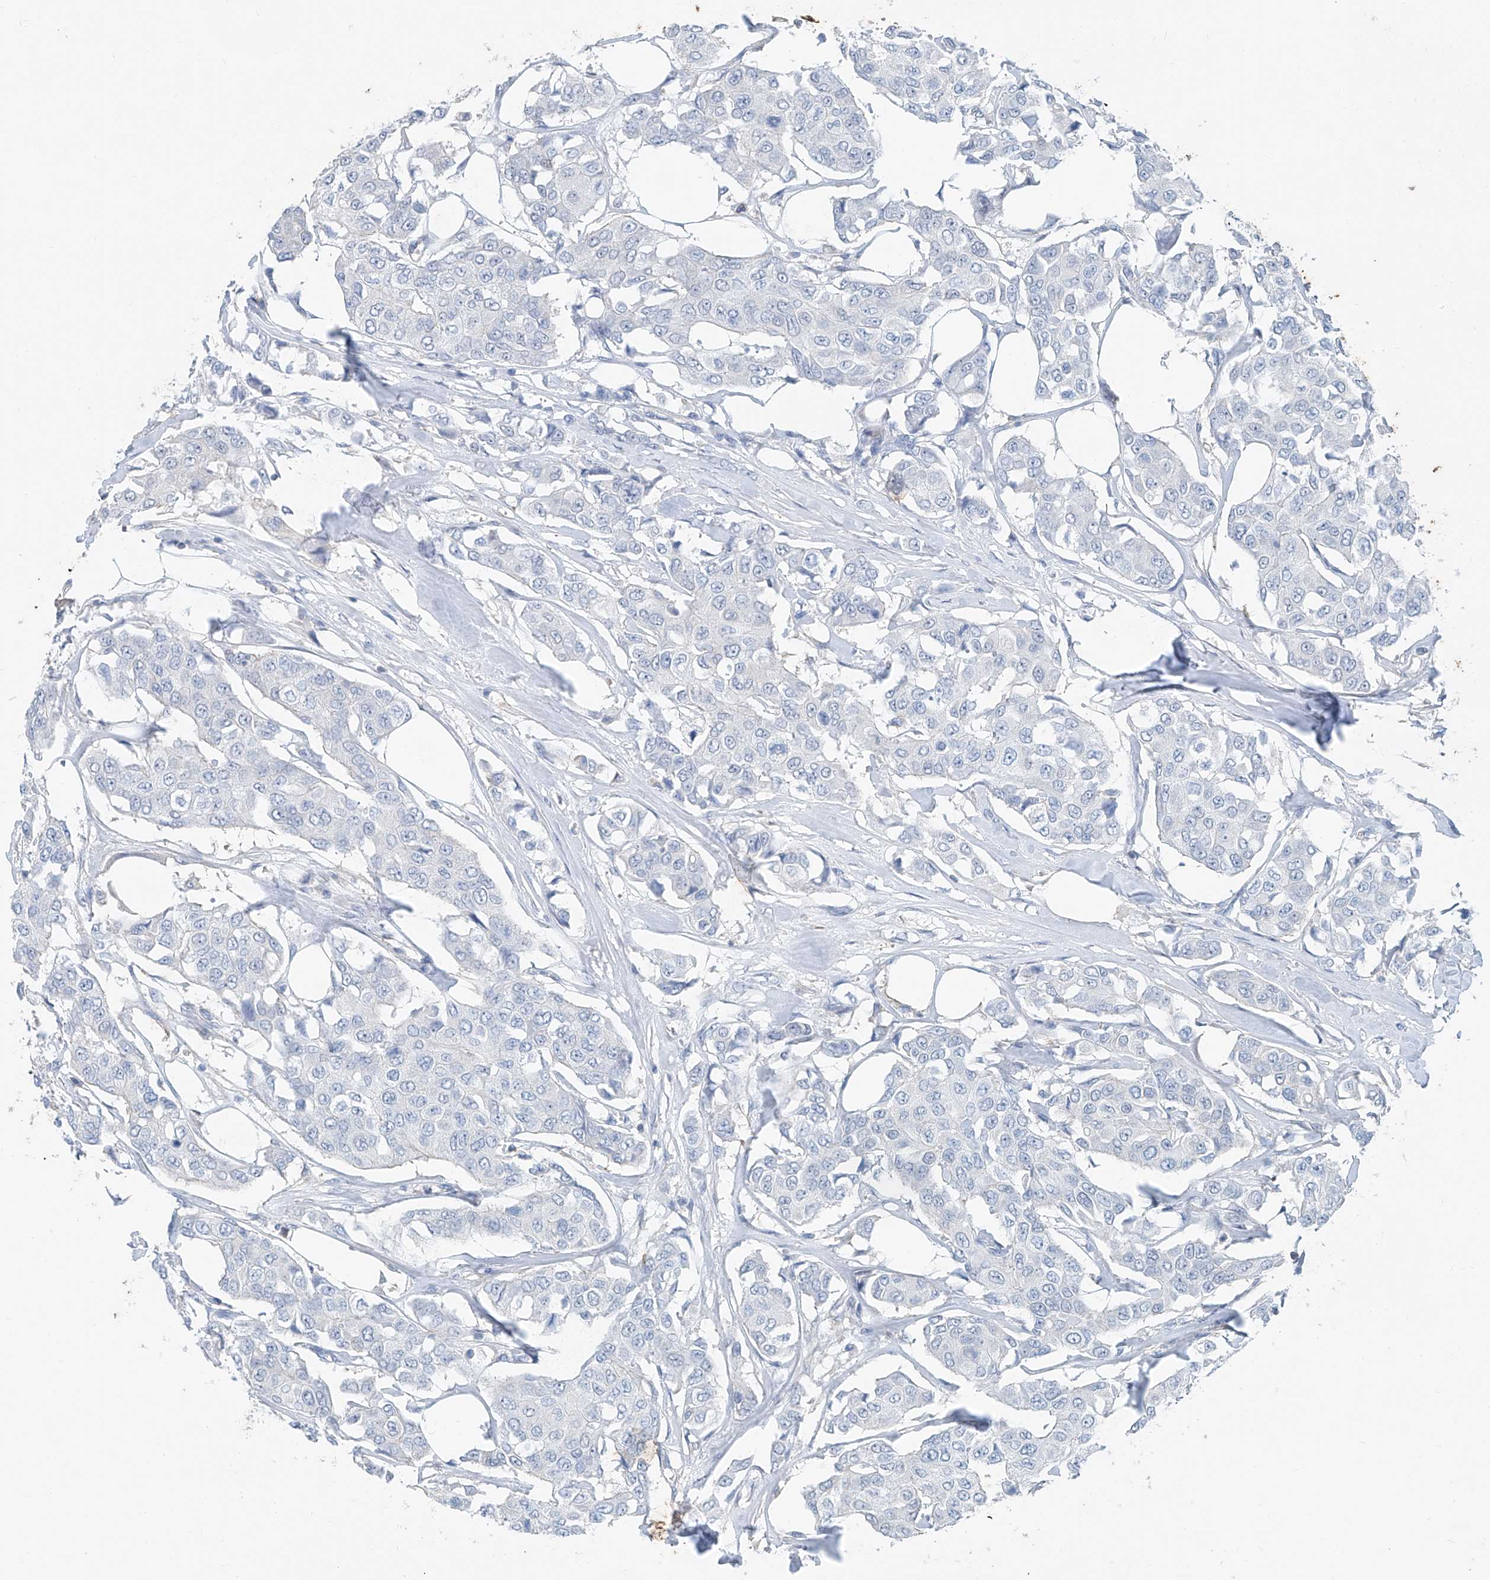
{"staining": {"intensity": "negative", "quantity": "none", "location": "none"}, "tissue": "breast cancer", "cell_type": "Tumor cells", "image_type": "cancer", "snomed": [{"axis": "morphology", "description": "Duct carcinoma"}, {"axis": "topography", "description": "Breast"}], "caption": "Human breast invasive ductal carcinoma stained for a protein using immunohistochemistry (IHC) displays no positivity in tumor cells.", "gene": "ANKRD34A", "patient": {"sex": "female", "age": 80}}